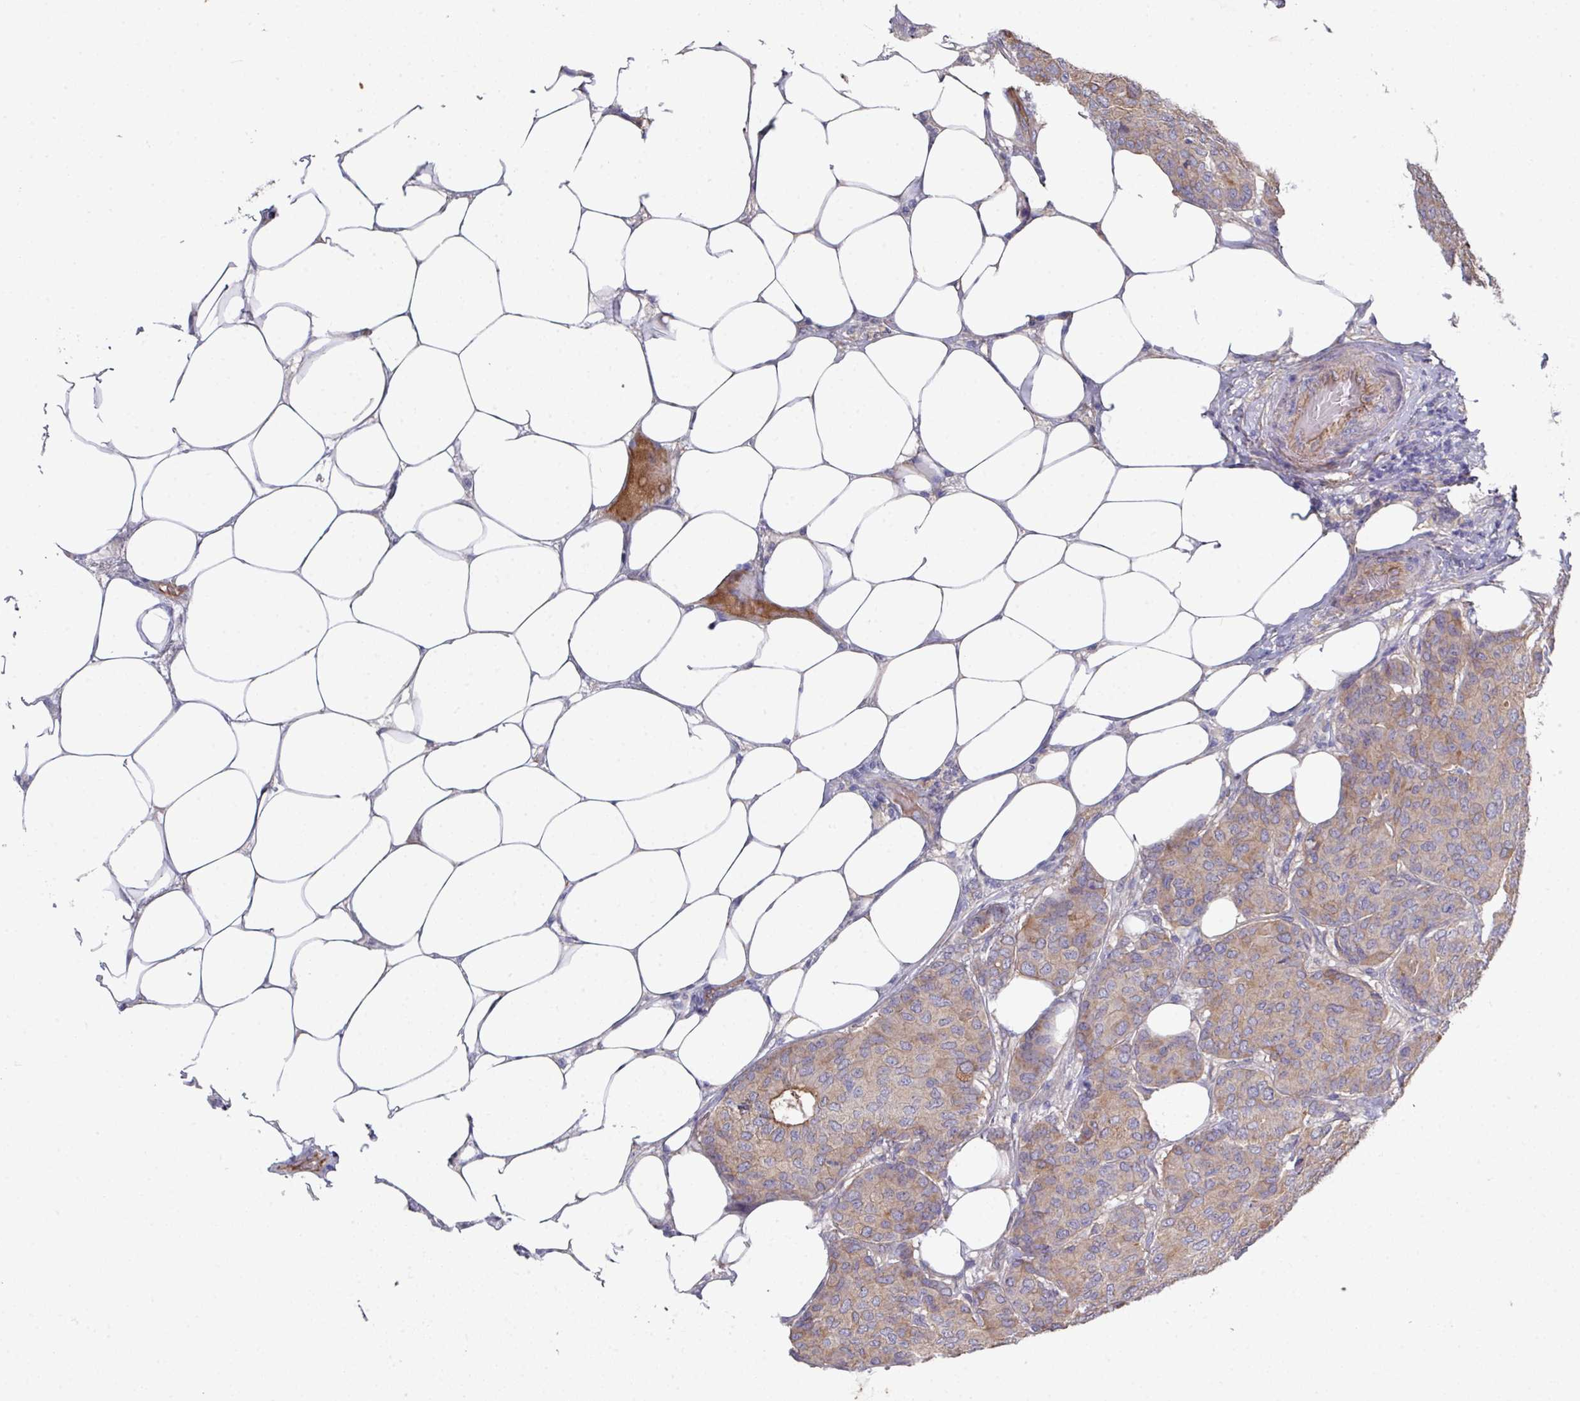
{"staining": {"intensity": "moderate", "quantity": "25%-75%", "location": "cytoplasmic/membranous"}, "tissue": "breast cancer", "cell_type": "Tumor cells", "image_type": "cancer", "snomed": [{"axis": "morphology", "description": "Duct carcinoma"}, {"axis": "topography", "description": "Breast"}], "caption": "An IHC micrograph of neoplastic tissue is shown. Protein staining in brown highlights moderate cytoplasmic/membranous positivity in breast cancer within tumor cells. Using DAB (3,3'-diaminobenzidine) (brown) and hematoxylin (blue) stains, captured at high magnification using brightfield microscopy.", "gene": "PRR5", "patient": {"sex": "female", "age": 75}}